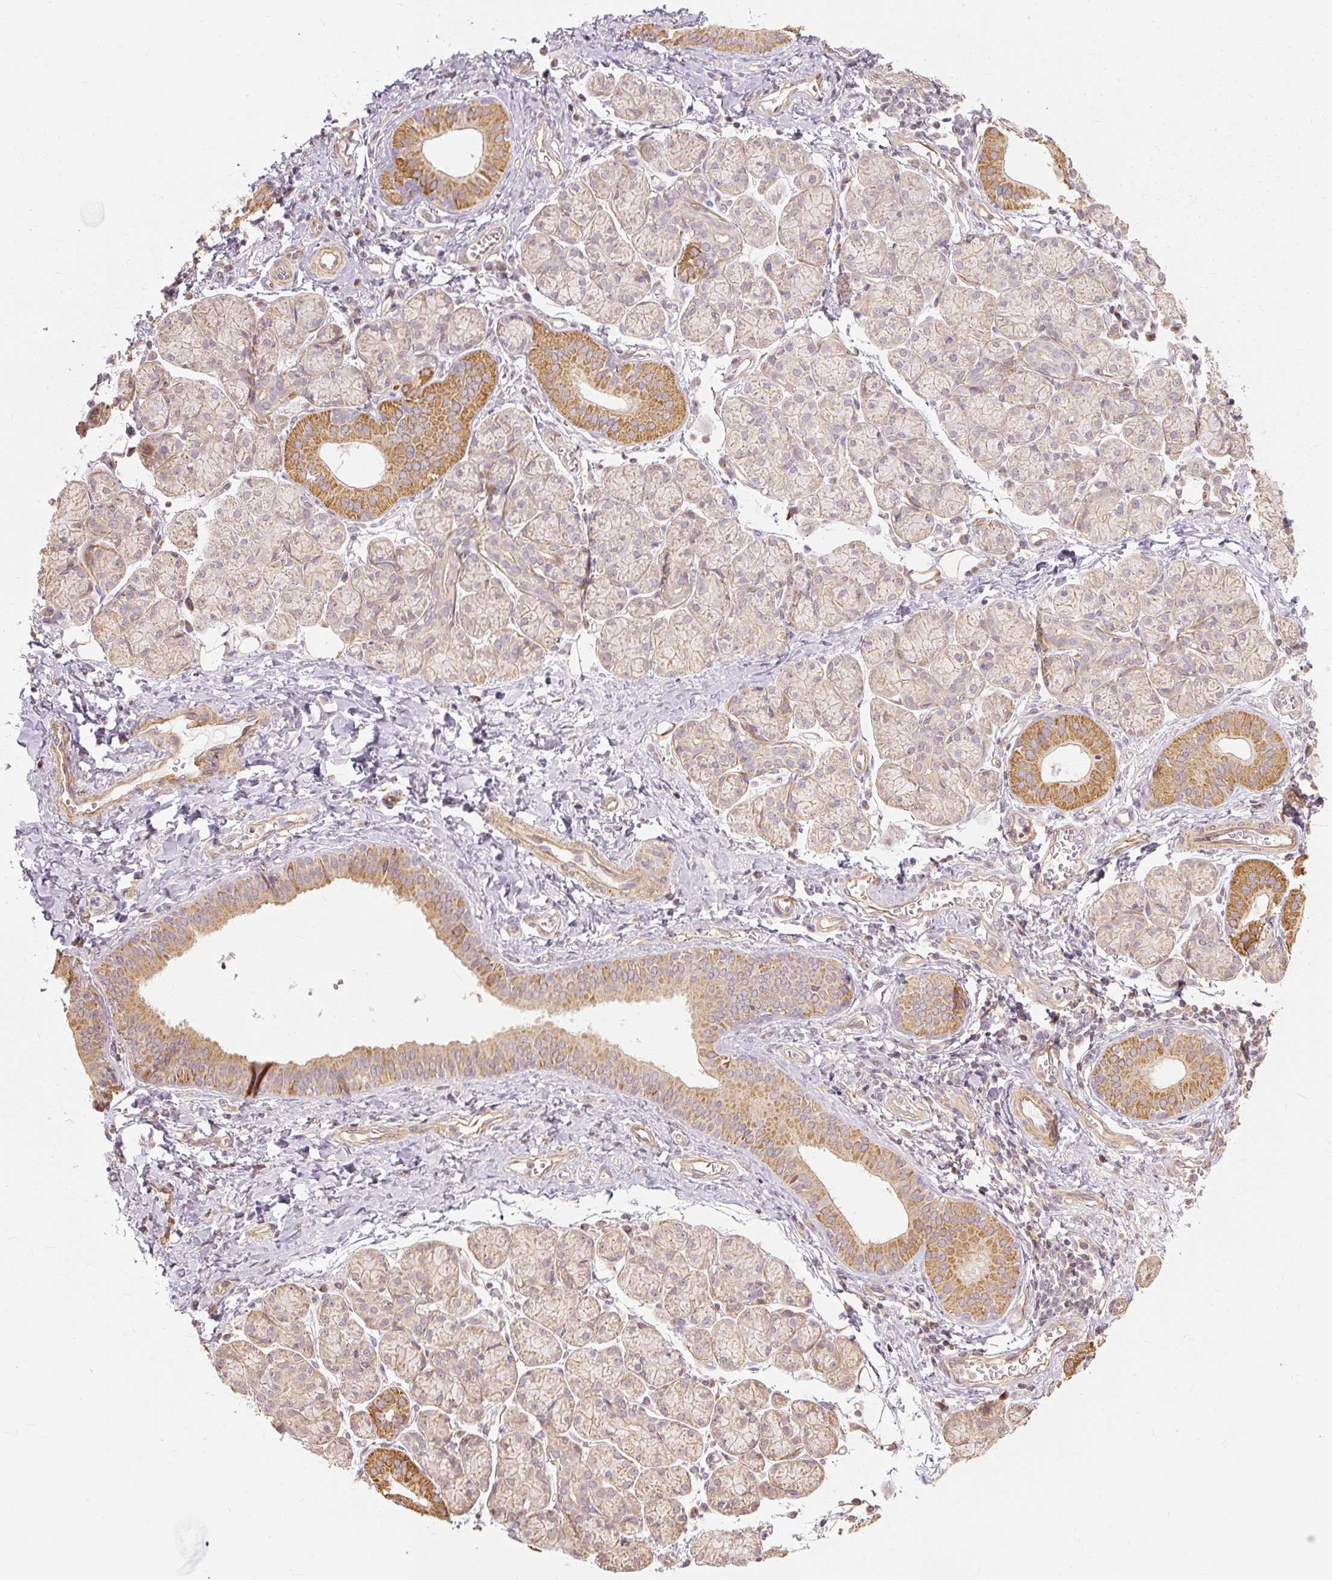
{"staining": {"intensity": "moderate", "quantity": "25%-75%", "location": "cytoplasmic/membranous"}, "tissue": "salivary gland", "cell_type": "Glandular cells", "image_type": "normal", "snomed": [{"axis": "morphology", "description": "Normal tissue, NOS"}, {"axis": "morphology", "description": "Inflammation, NOS"}, {"axis": "topography", "description": "Lymph node"}, {"axis": "topography", "description": "Salivary gland"}], "caption": "Immunohistochemical staining of unremarkable human salivary gland demonstrates medium levels of moderate cytoplasmic/membranous expression in about 25%-75% of glandular cells.", "gene": "RB1CC1", "patient": {"sex": "male", "age": 3}}